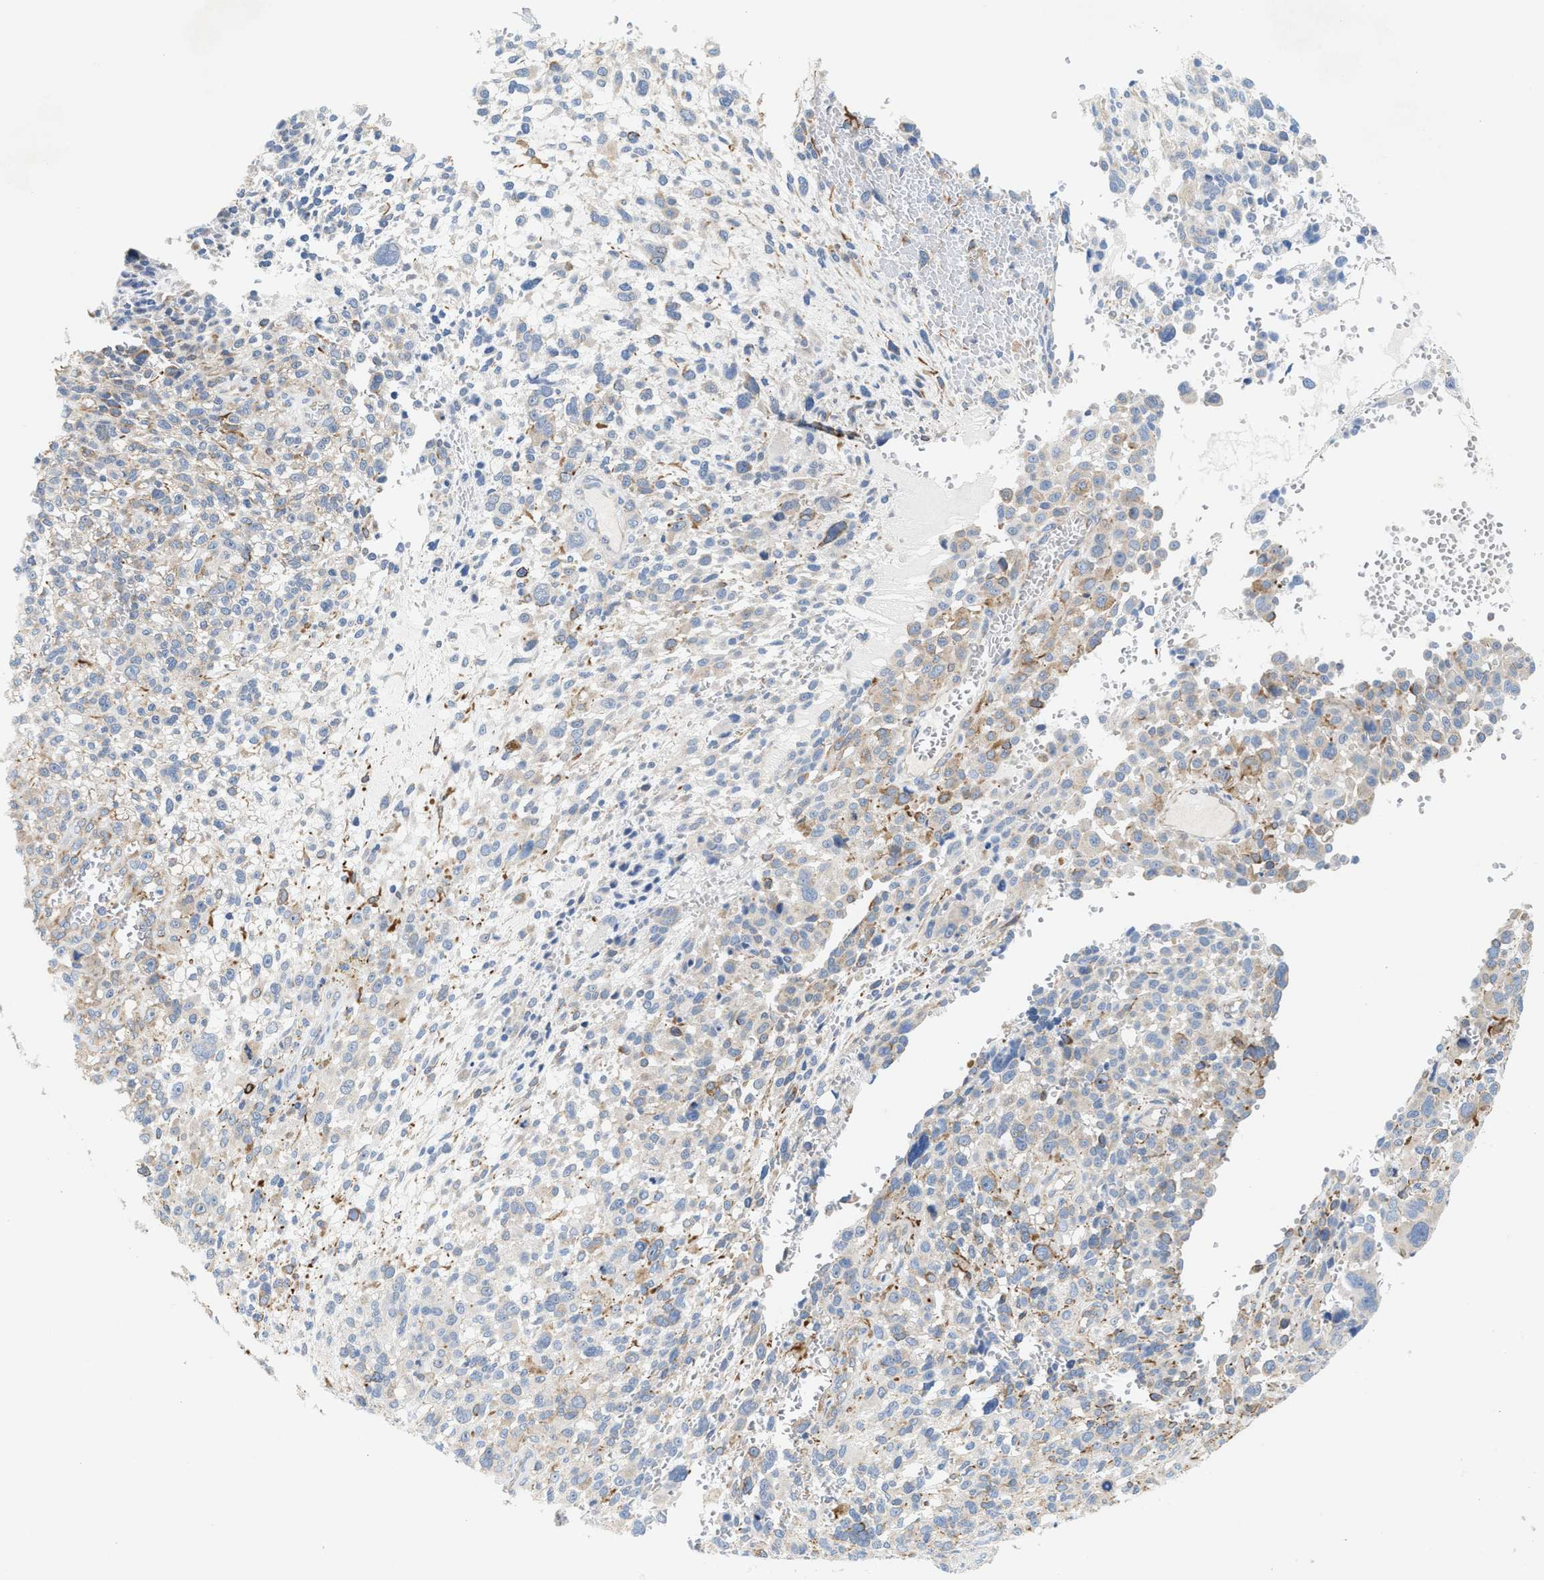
{"staining": {"intensity": "moderate", "quantity": "<25%", "location": "cytoplasmic/membranous"}, "tissue": "melanoma", "cell_type": "Tumor cells", "image_type": "cancer", "snomed": [{"axis": "morphology", "description": "Malignant melanoma, NOS"}, {"axis": "topography", "description": "Skin"}], "caption": "IHC (DAB (3,3'-diaminobenzidine)) staining of melanoma displays moderate cytoplasmic/membranous protein positivity in about <25% of tumor cells. (DAB IHC, brown staining for protein, blue staining for nuclei).", "gene": "UBAP2", "patient": {"sex": "female", "age": 55}}